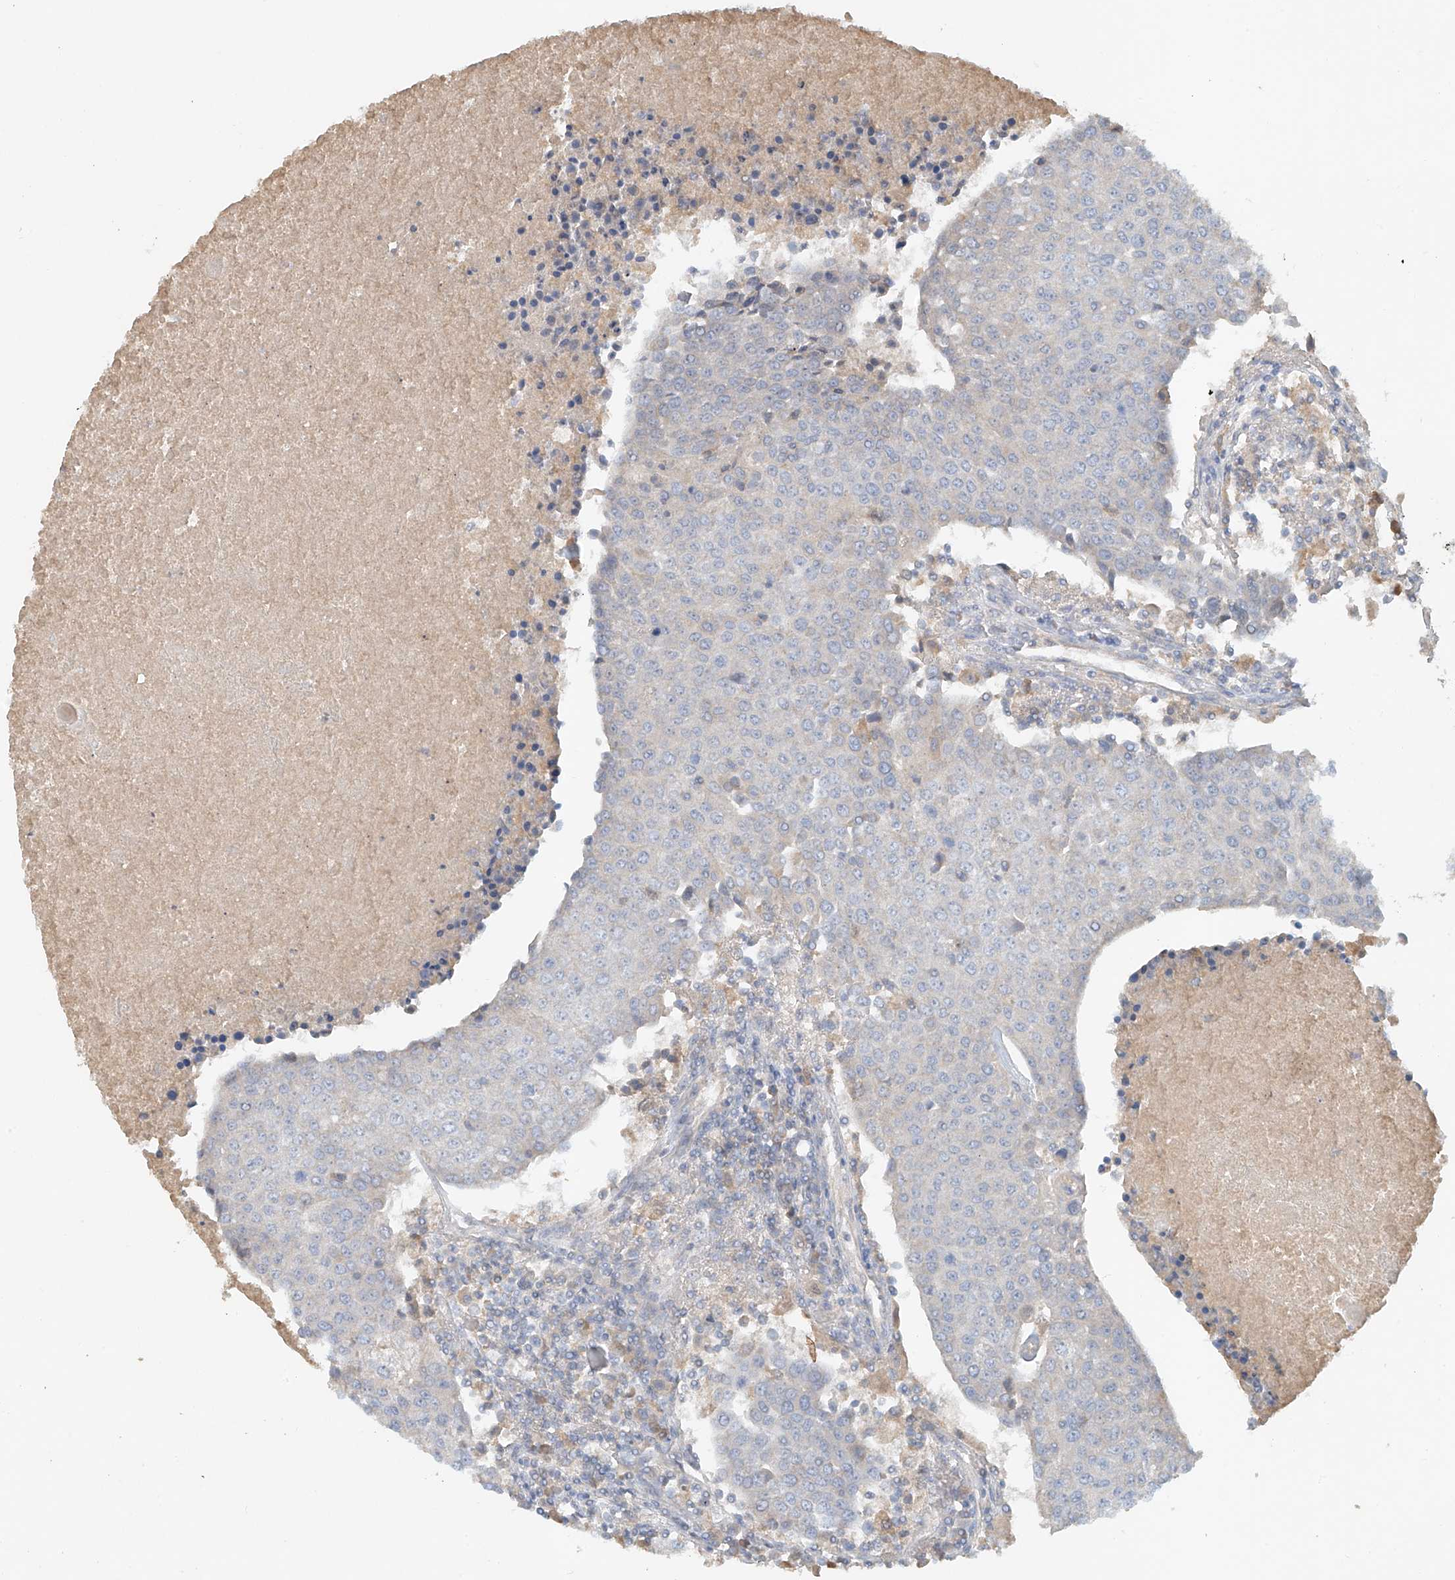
{"staining": {"intensity": "negative", "quantity": "none", "location": "none"}, "tissue": "urothelial cancer", "cell_type": "Tumor cells", "image_type": "cancer", "snomed": [{"axis": "morphology", "description": "Urothelial carcinoma, High grade"}, {"axis": "topography", "description": "Urinary bladder"}], "caption": "Immunohistochemical staining of human urothelial cancer reveals no significant positivity in tumor cells. The staining is performed using DAB brown chromogen with nuclei counter-stained in using hematoxylin.", "gene": "GNB1L", "patient": {"sex": "female", "age": 85}}